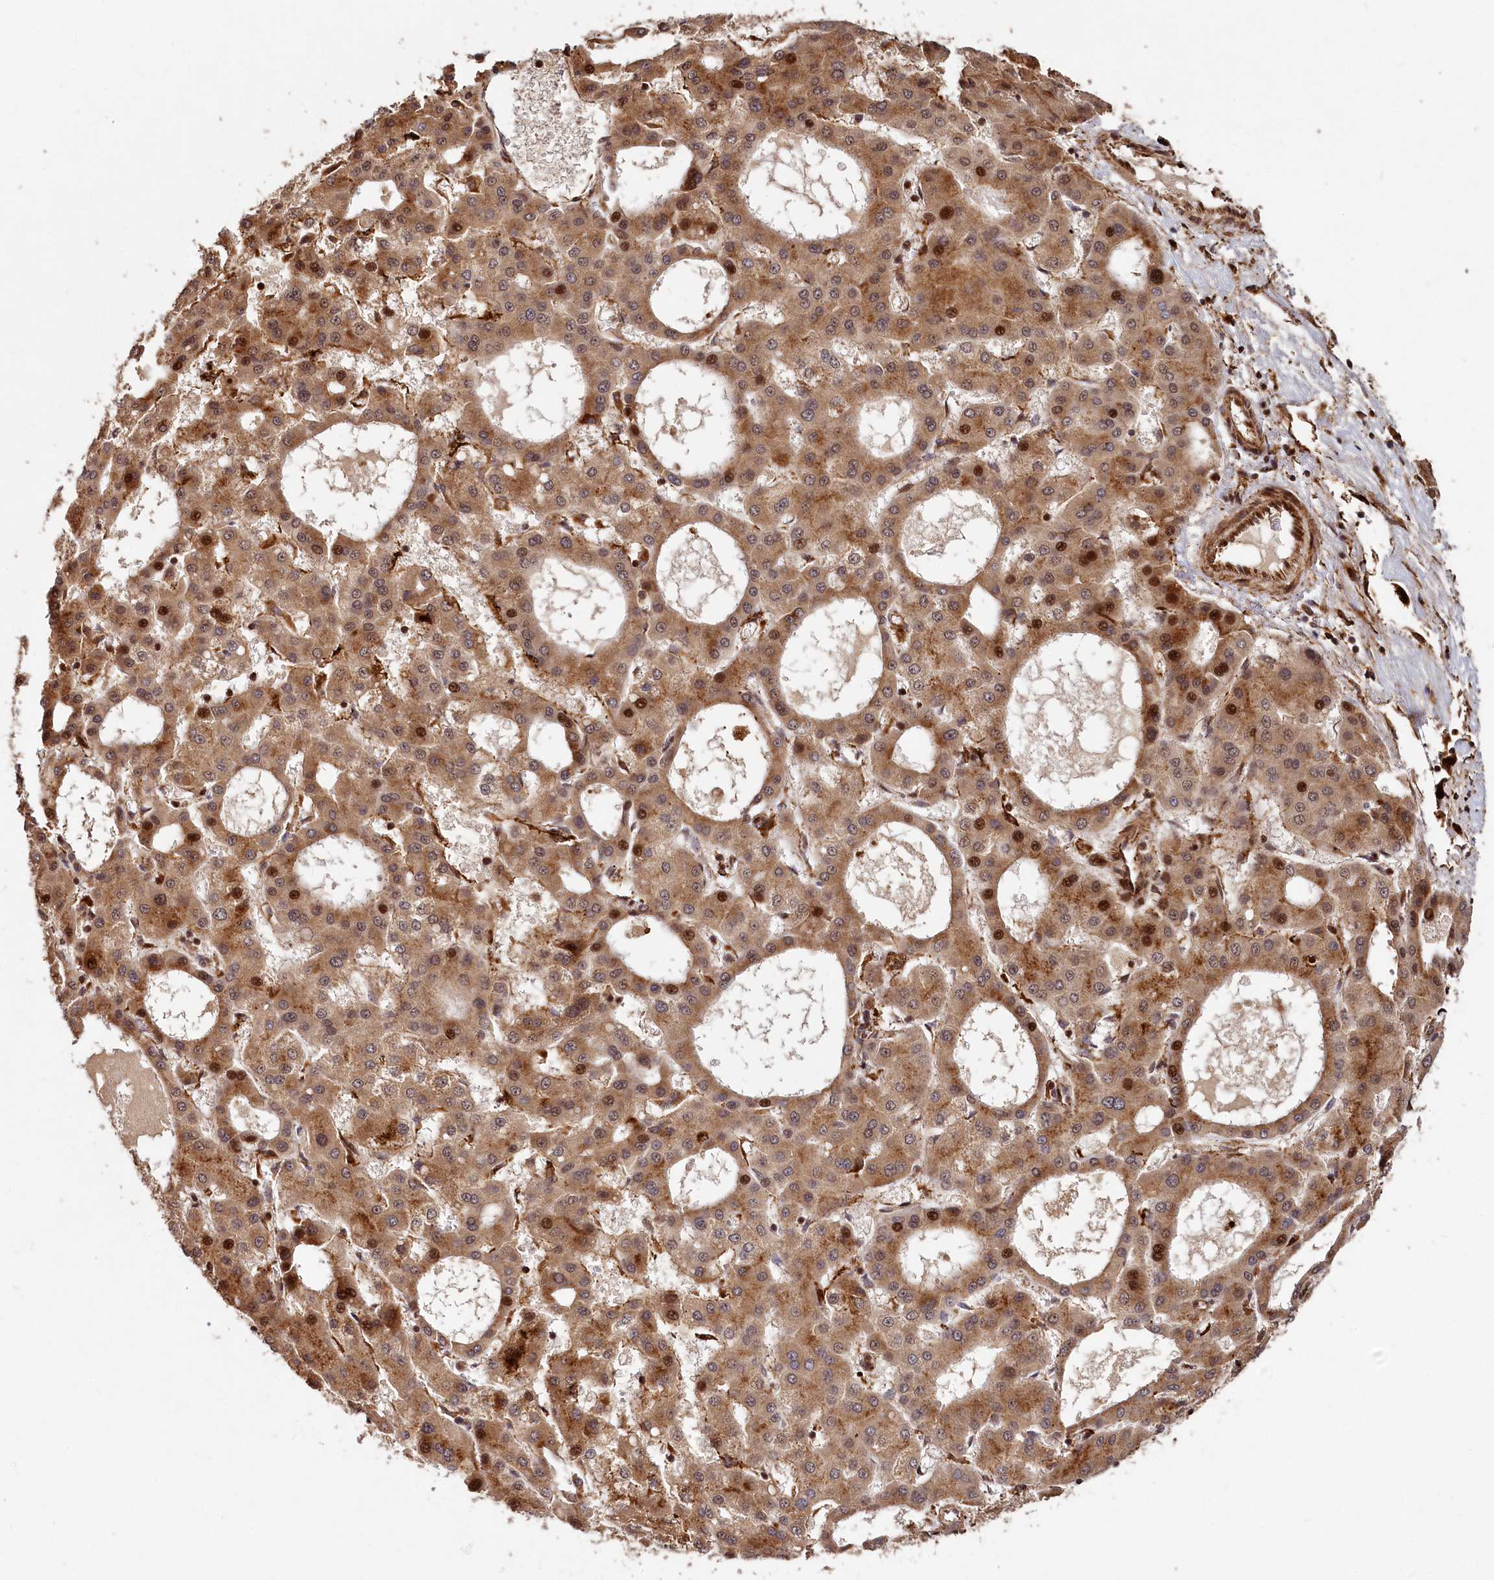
{"staining": {"intensity": "moderate", "quantity": ">75%", "location": "cytoplasmic/membranous,nuclear"}, "tissue": "liver cancer", "cell_type": "Tumor cells", "image_type": "cancer", "snomed": [{"axis": "morphology", "description": "Carcinoma, Hepatocellular, NOS"}, {"axis": "topography", "description": "Liver"}], "caption": "Protein expression analysis of liver cancer exhibits moderate cytoplasmic/membranous and nuclear expression in about >75% of tumor cells.", "gene": "TRIM23", "patient": {"sex": "male", "age": 47}}